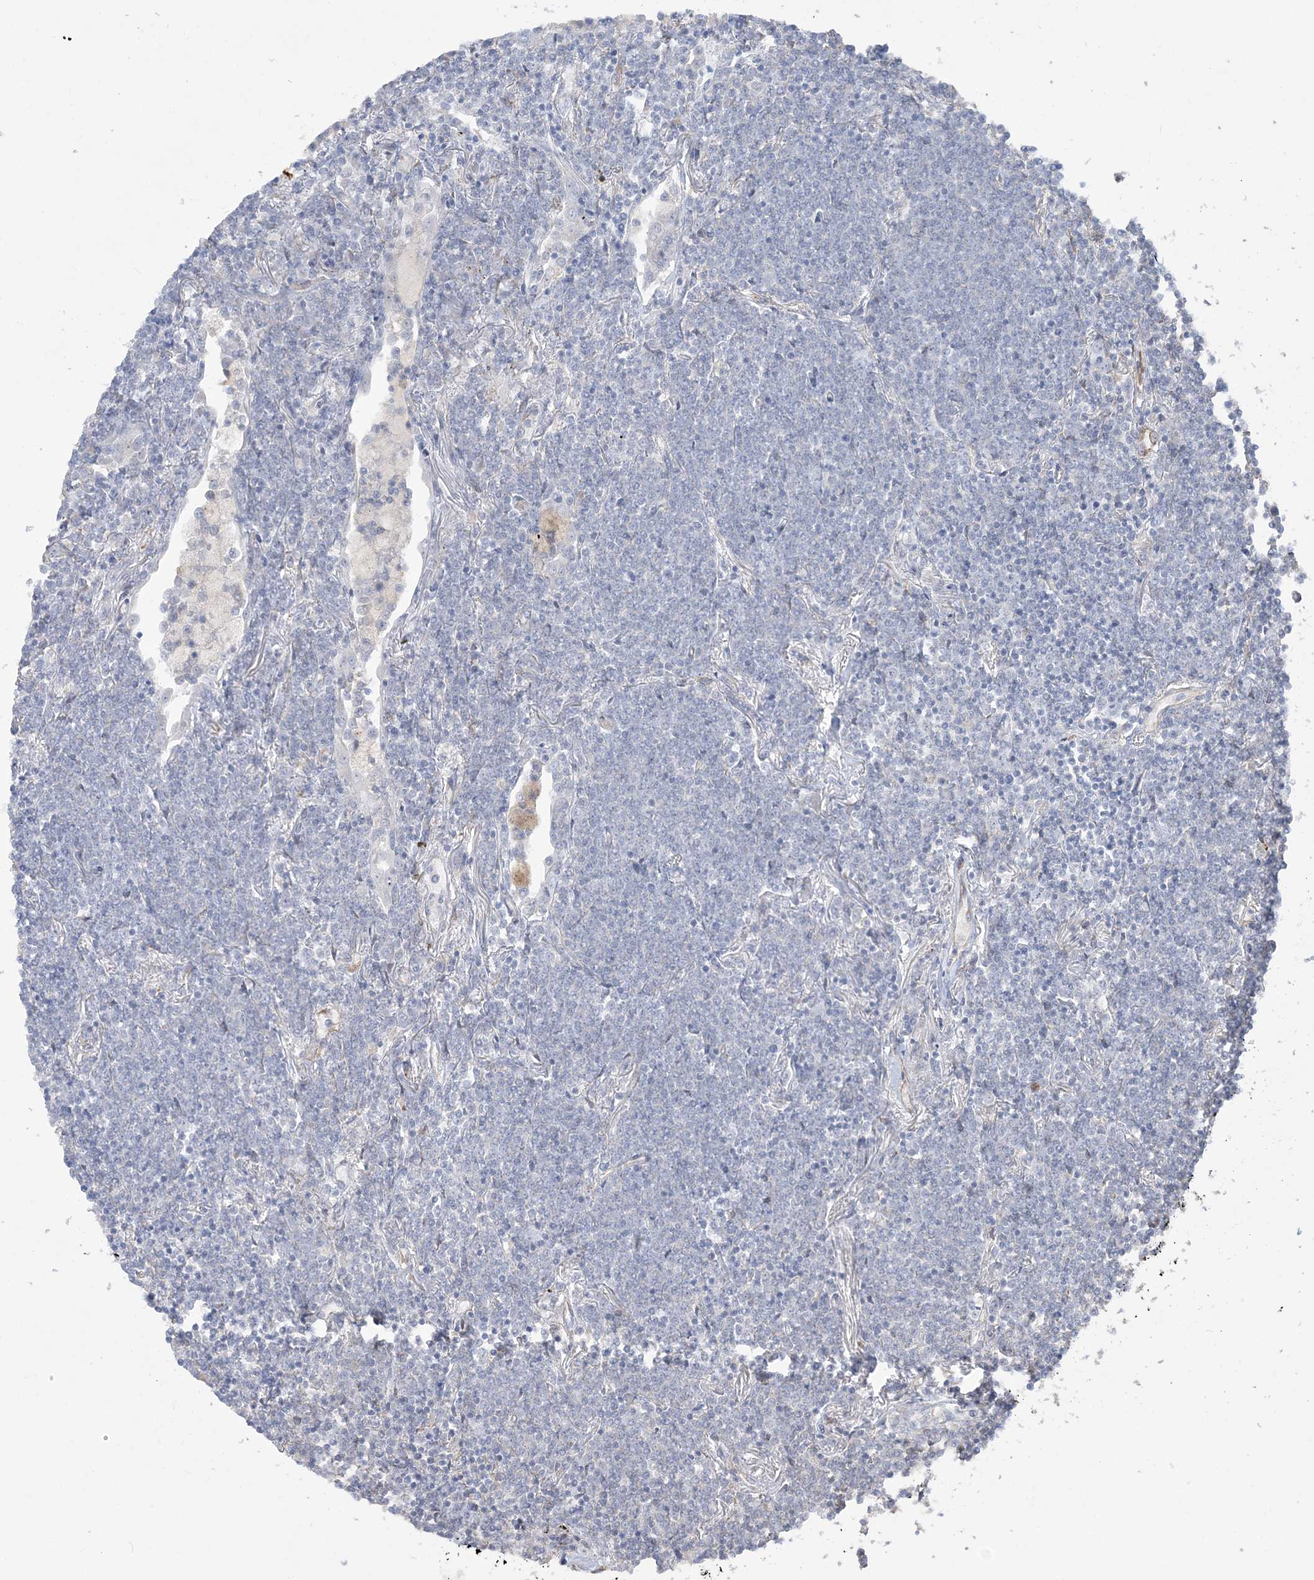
{"staining": {"intensity": "negative", "quantity": "none", "location": "none"}, "tissue": "lymphoma", "cell_type": "Tumor cells", "image_type": "cancer", "snomed": [{"axis": "morphology", "description": "Malignant lymphoma, non-Hodgkin's type, Low grade"}, {"axis": "topography", "description": "Lung"}], "caption": "Photomicrograph shows no protein positivity in tumor cells of lymphoma tissue.", "gene": "ZNF821", "patient": {"sex": "female", "age": 71}}